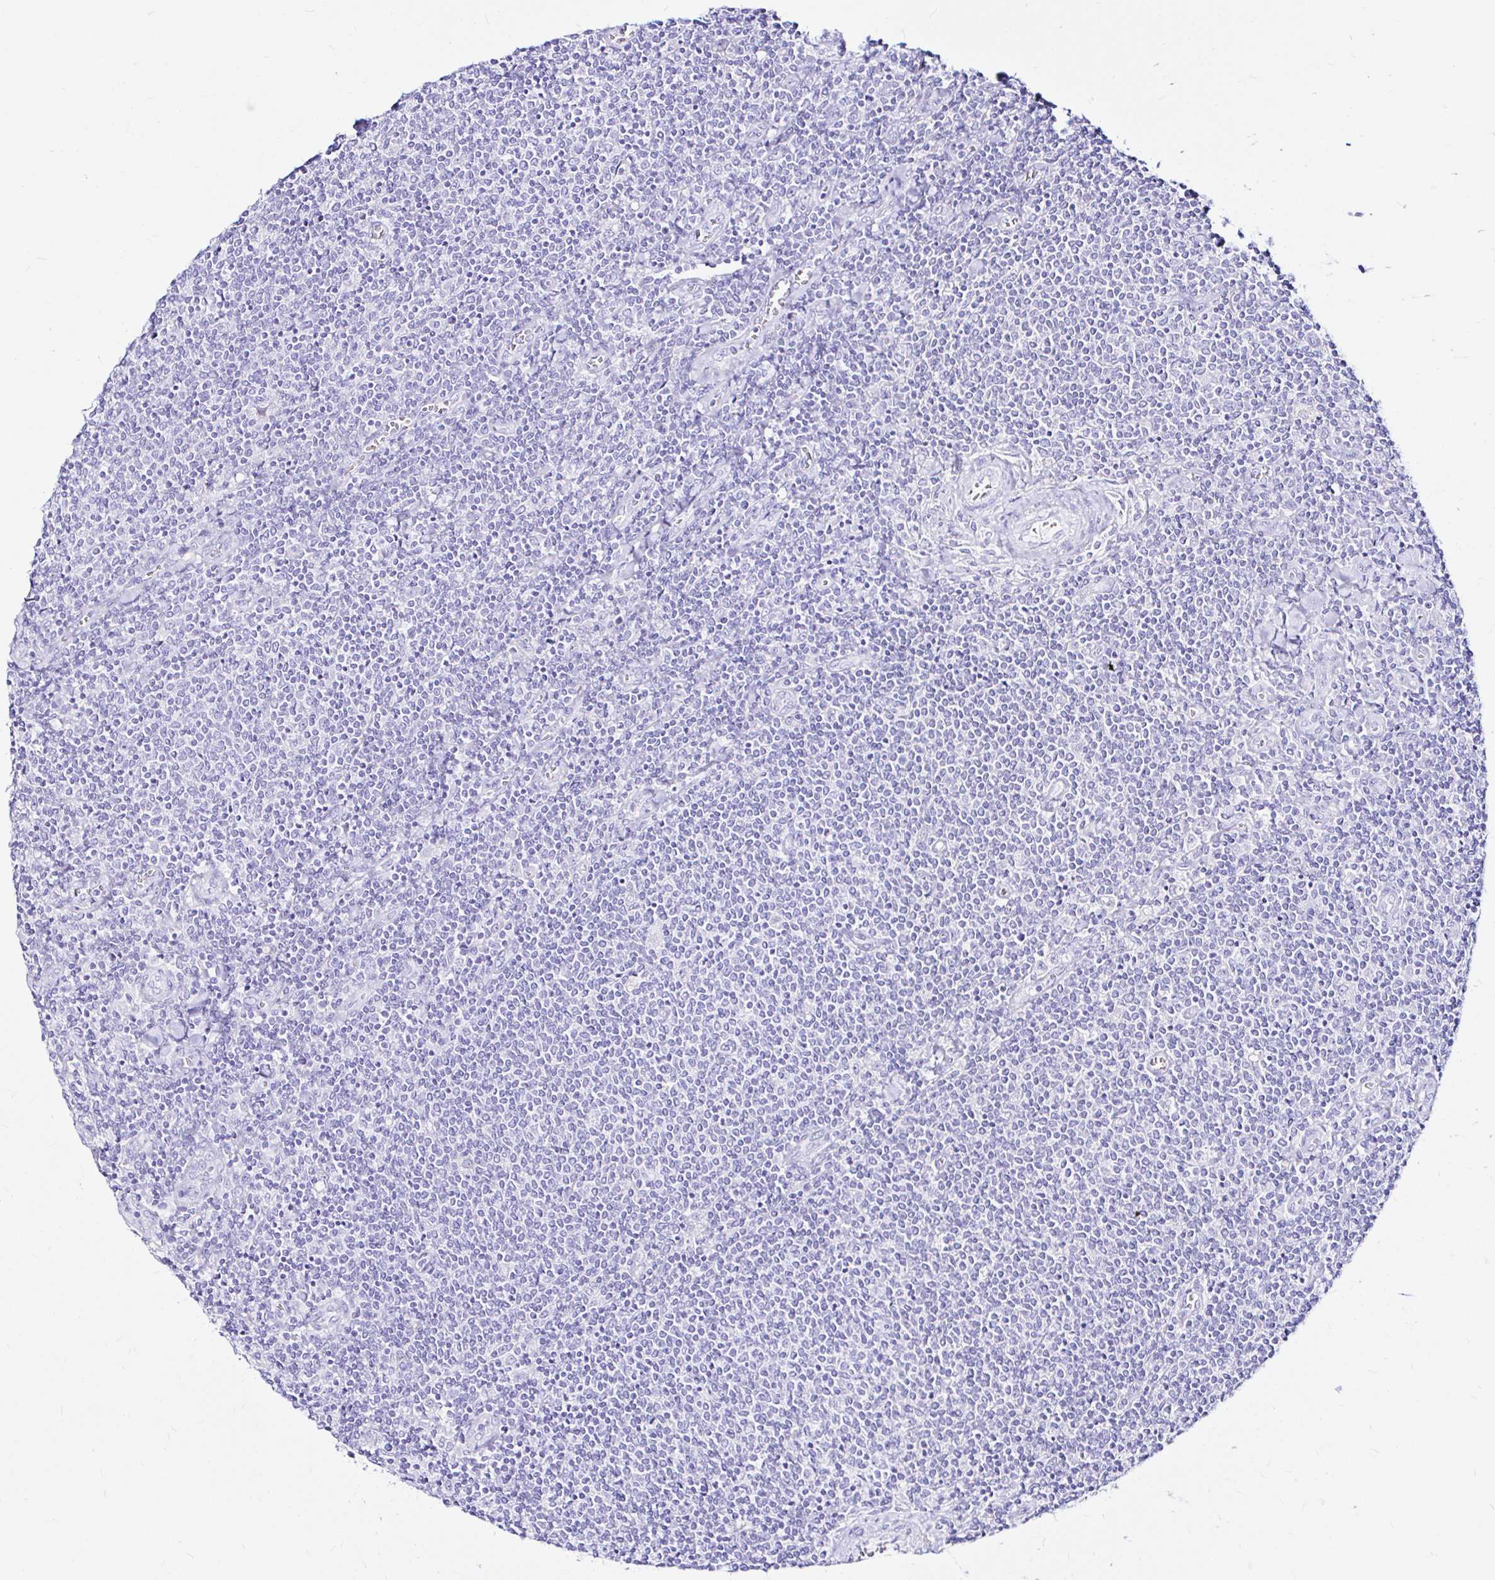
{"staining": {"intensity": "negative", "quantity": "none", "location": "none"}, "tissue": "lymphoma", "cell_type": "Tumor cells", "image_type": "cancer", "snomed": [{"axis": "morphology", "description": "Malignant lymphoma, non-Hodgkin's type, Low grade"}, {"axis": "topography", "description": "Lymph node"}], "caption": "IHC image of lymphoma stained for a protein (brown), which displays no staining in tumor cells. (DAB (3,3'-diaminobenzidine) IHC visualized using brightfield microscopy, high magnification).", "gene": "ZNF432", "patient": {"sex": "male", "age": 52}}